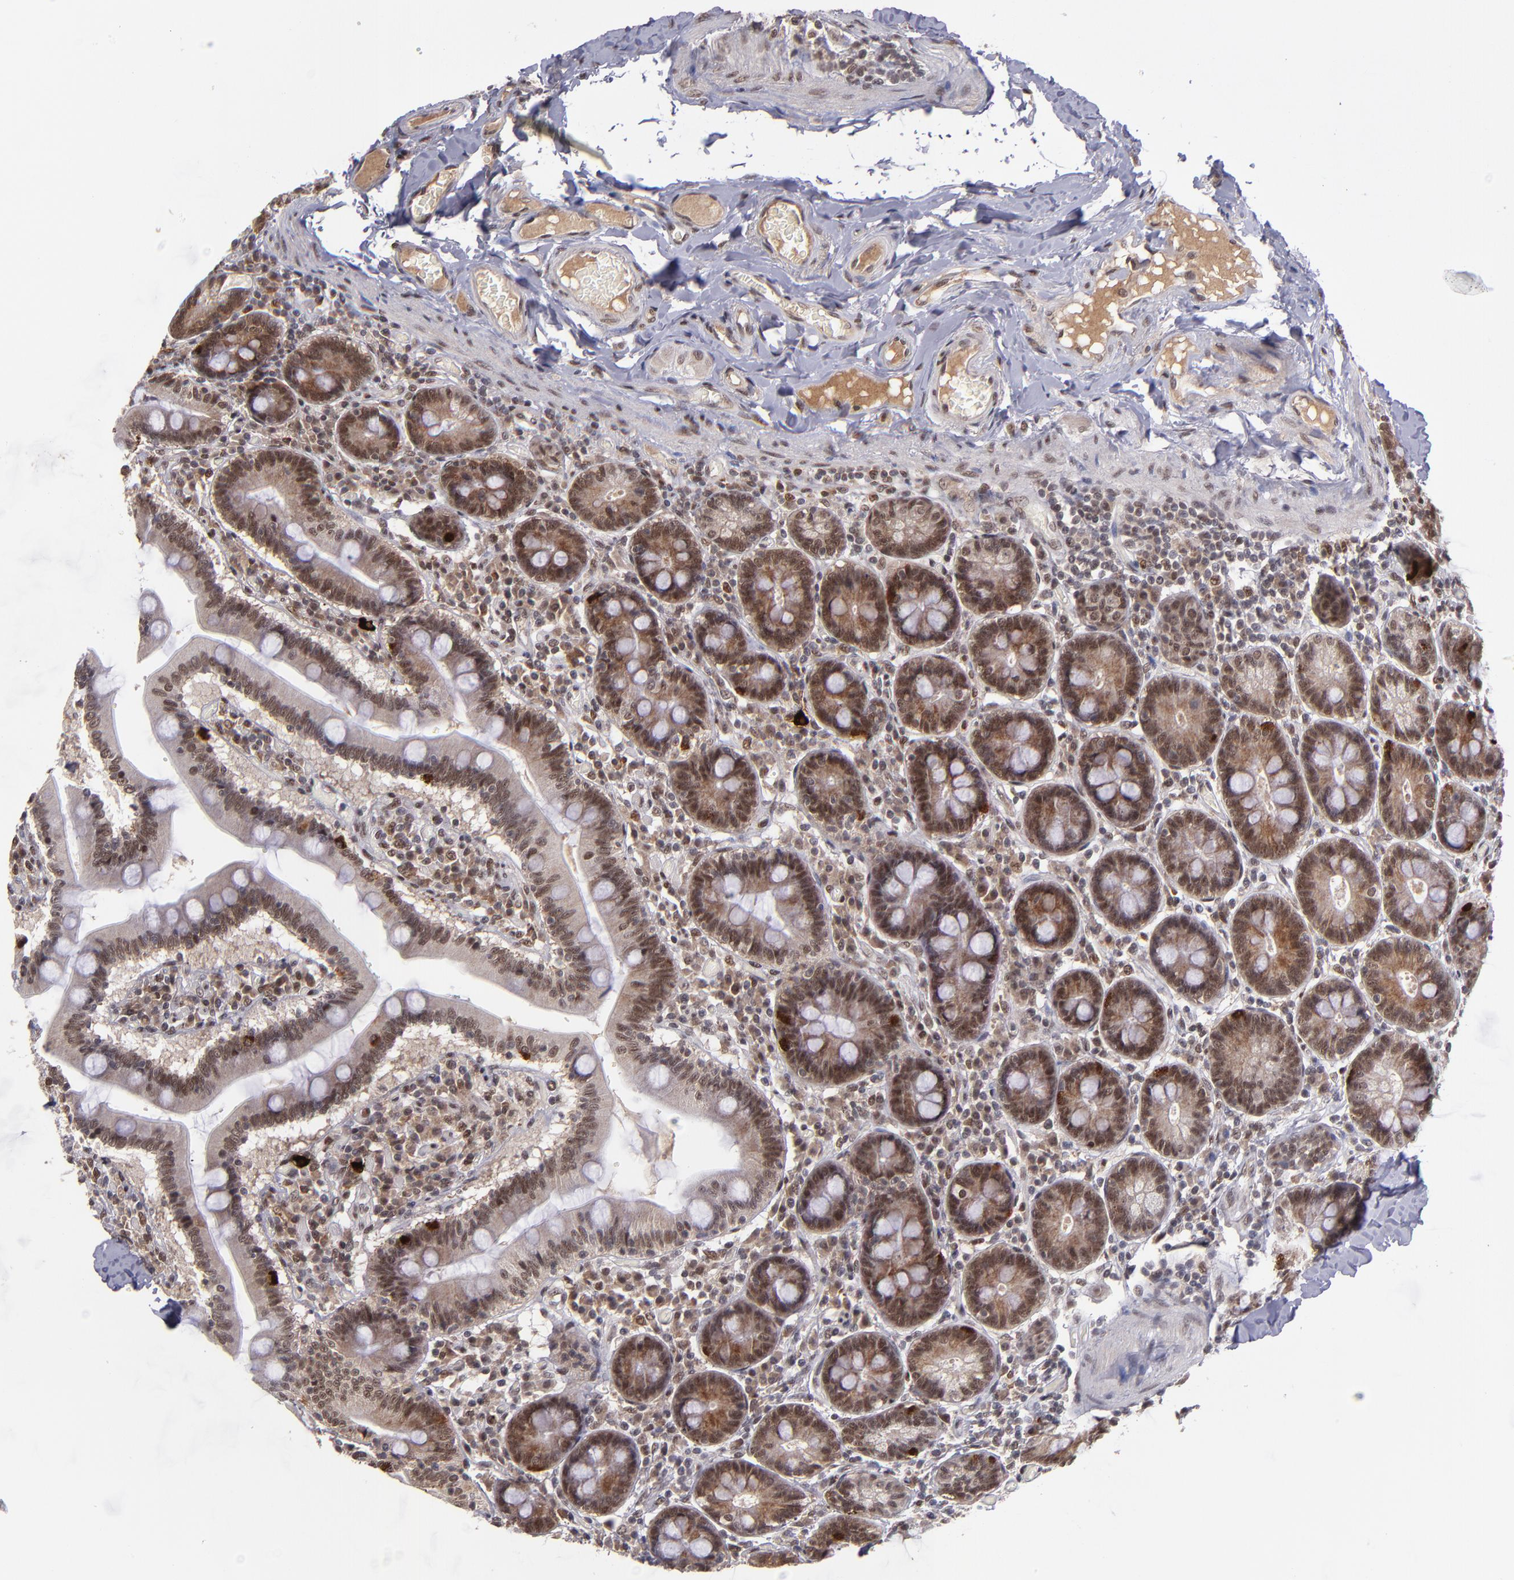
{"staining": {"intensity": "moderate", "quantity": ">75%", "location": "cytoplasmic/membranous,nuclear"}, "tissue": "duodenum", "cell_type": "Glandular cells", "image_type": "normal", "snomed": [{"axis": "morphology", "description": "Normal tissue, NOS"}, {"axis": "topography", "description": "Duodenum"}], "caption": "Brown immunohistochemical staining in unremarkable duodenum displays moderate cytoplasmic/membranous,nuclear expression in about >75% of glandular cells.", "gene": "EP300", "patient": {"sex": "male", "age": 66}}